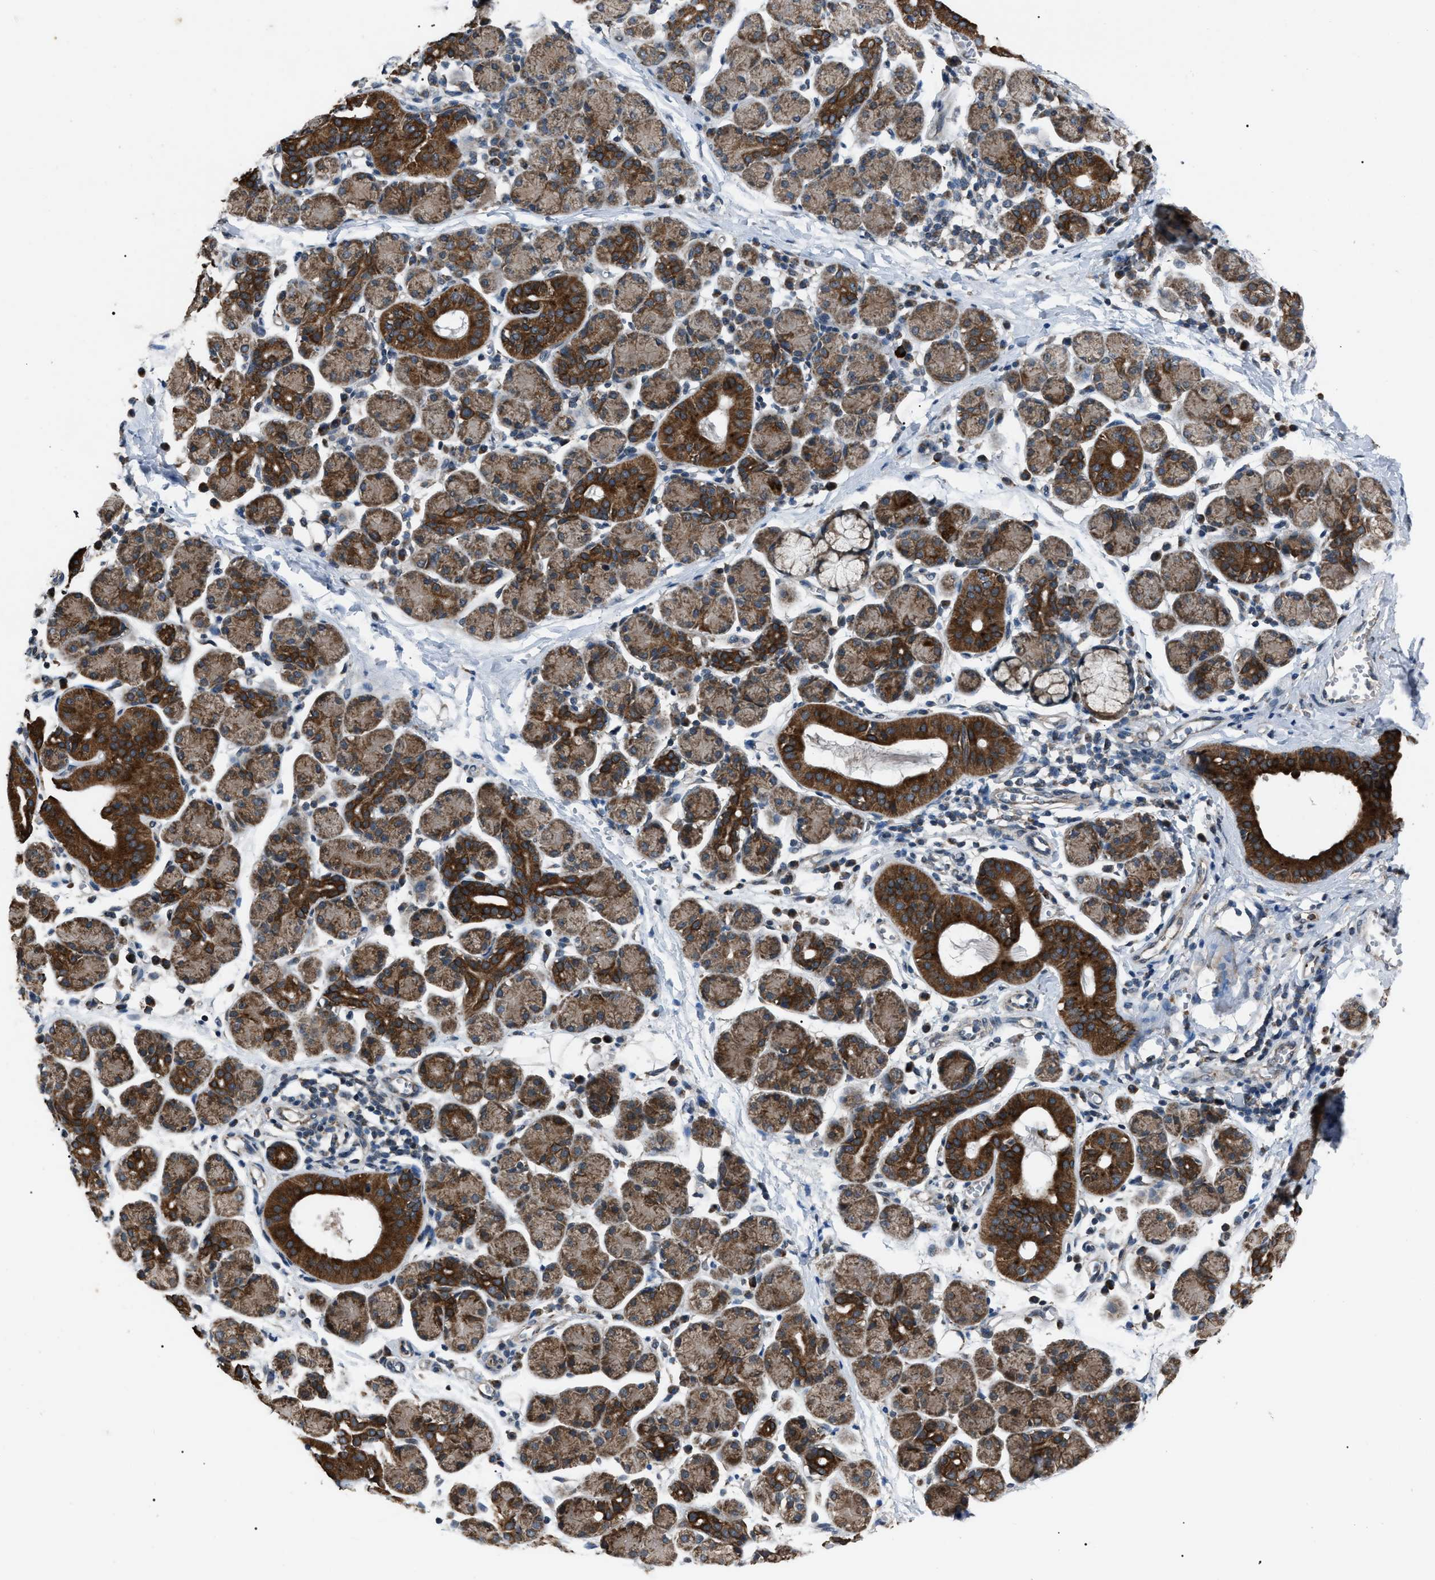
{"staining": {"intensity": "strong", "quantity": ">75%", "location": "cytoplasmic/membranous"}, "tissue": "salivary gland", "cell_type": "Glandular cells", "image_type": "normal", "snomed": [{"axis": "morphology", "description": "Normal tissue, NOS"}, {"axis": "morphology", "description": "Inflammation, NOS"}, {"axis": "topography", "description": "Lymph node"}, {"axis": "topography", "description": "Salivary gland"}], "caption": "Human salivary gland stained with a brown dye exhibits strong cytoplasmic/membranous positive positivity in approximately >75% of glandular cells.", "gene": "ZFAND2A", "patient": {"sex": "male", "age": 3}}